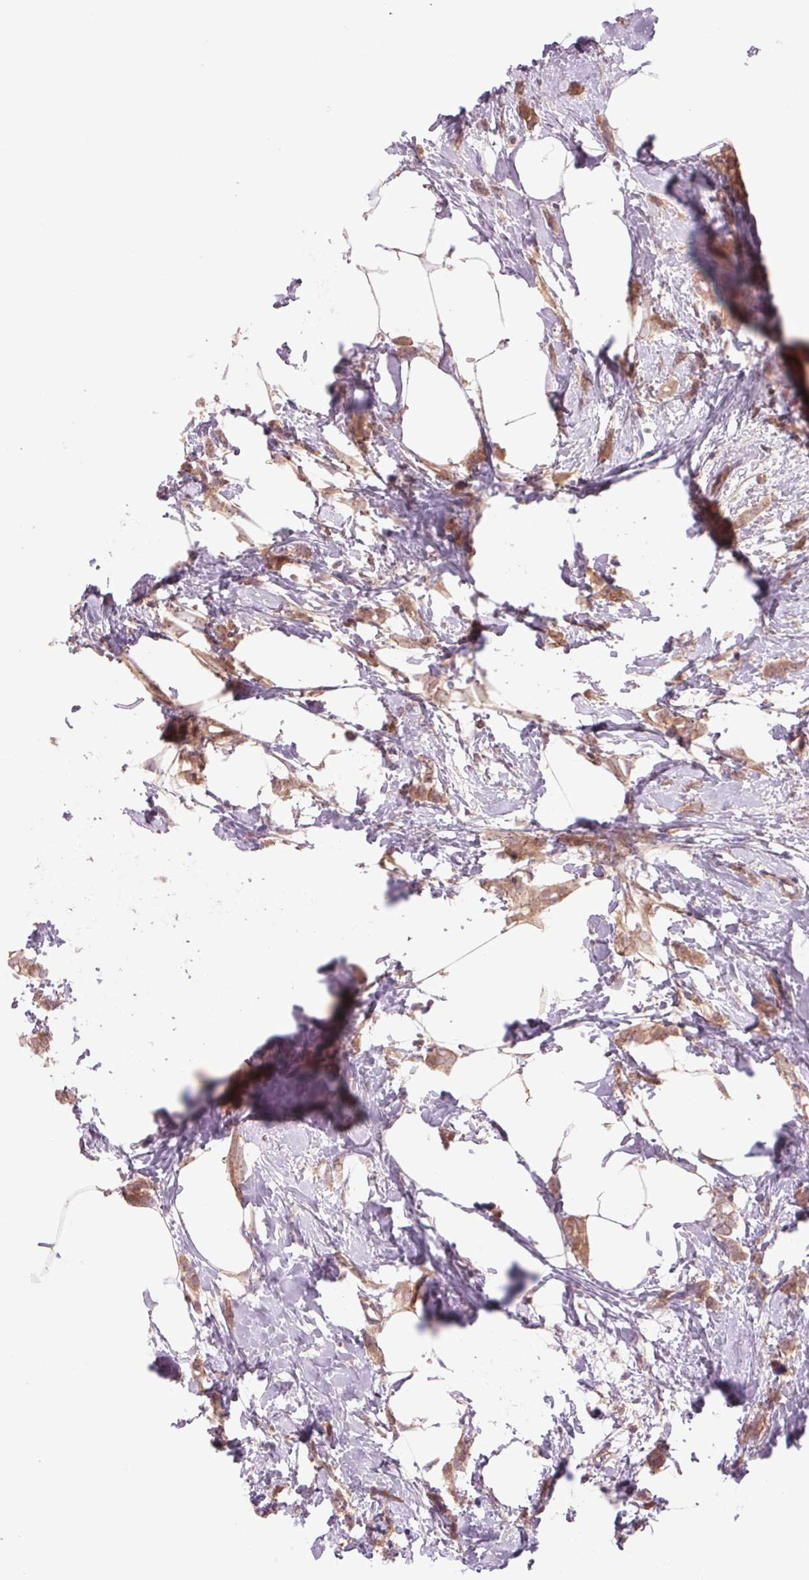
{"staining": {"intensity": "weak", "quantity": ">75%", "location": "cytoplasmic/membranous"}, "tissue": "breast cancer", "cell_type": "Tumor cells", "image_type": "cancer", "snomed": [{"axis": "morphology", "description": "Duct carcinoma"}, {"axis": "topography", "description": "Breast"}], "caption": "DAB (3,3'-diaminobenzidine) immunohistochemical staining of human breast cancer (intraductal carcinoma) displays weak cytoplasmic/membranous protein staining in approximately >75% of tumor cells.", "gene": "SH3RF2", "patient": {"sex": "female", "age": 40}}